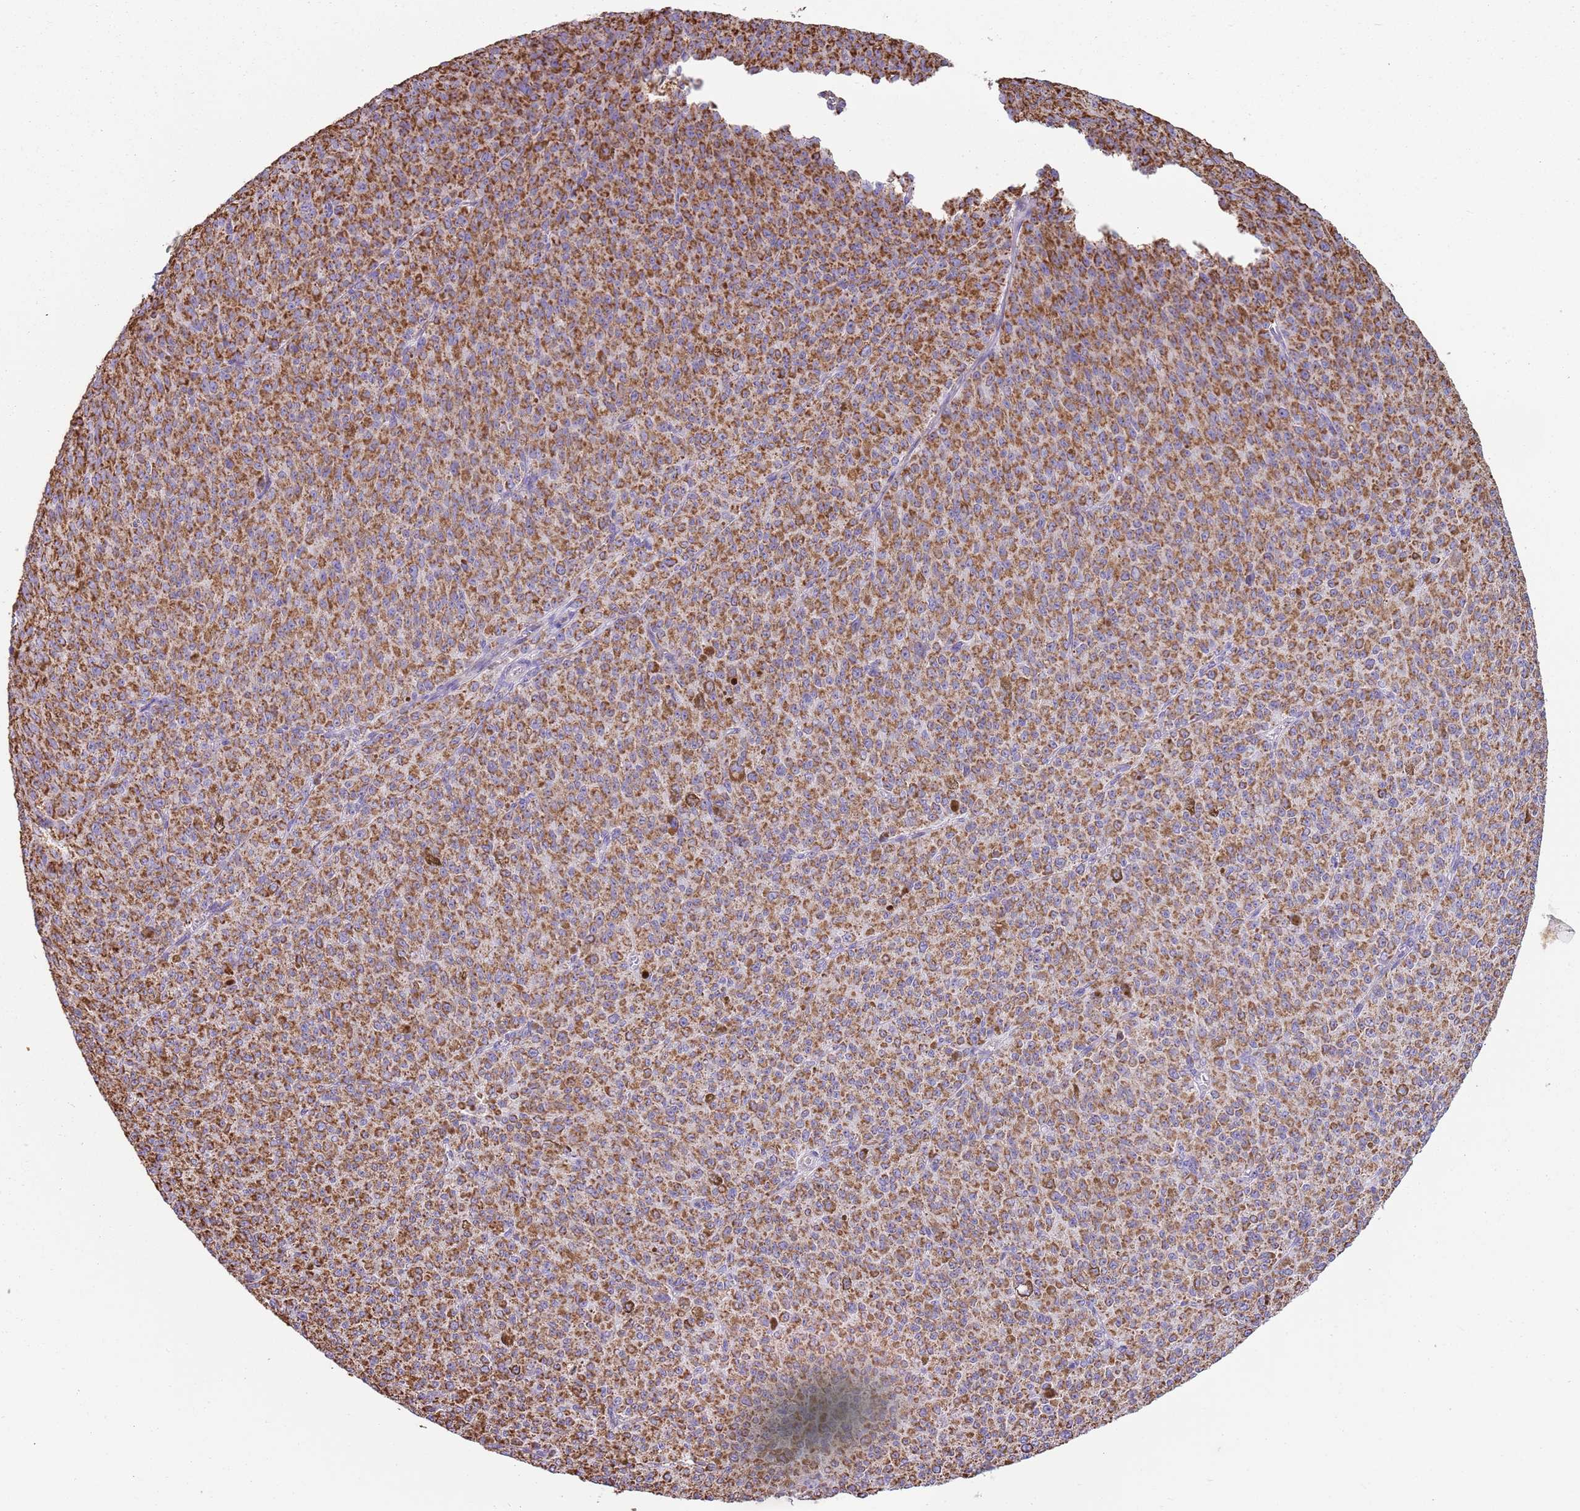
{"staining": {"intensity": "strong", "quantity": ">75%", "location": "cytoplasmic/membranous"}, "tissue": "melanoma", "cell_type": "Tumor cells", "image_type": "cancer", "snomed": [{"axis": "morphology", "description": "Malignant melanoma, NOS"}, {"axis": "topography", "description": "Skin"}], "caption": "Immunohistochemistry (IHC) staining of melanoma, which shows high levels of strong cytoplasmic/membranous positivity in about >75% of tumor cells indicating strong cytoplasmic/membranous protein positivity. The staining was performed using DAB (brown) for protein detection and nuclei were counterstained in hematoxylin (blue).", "gene": "TTLL1", "patient": {"sex": "female", "age": 52}}